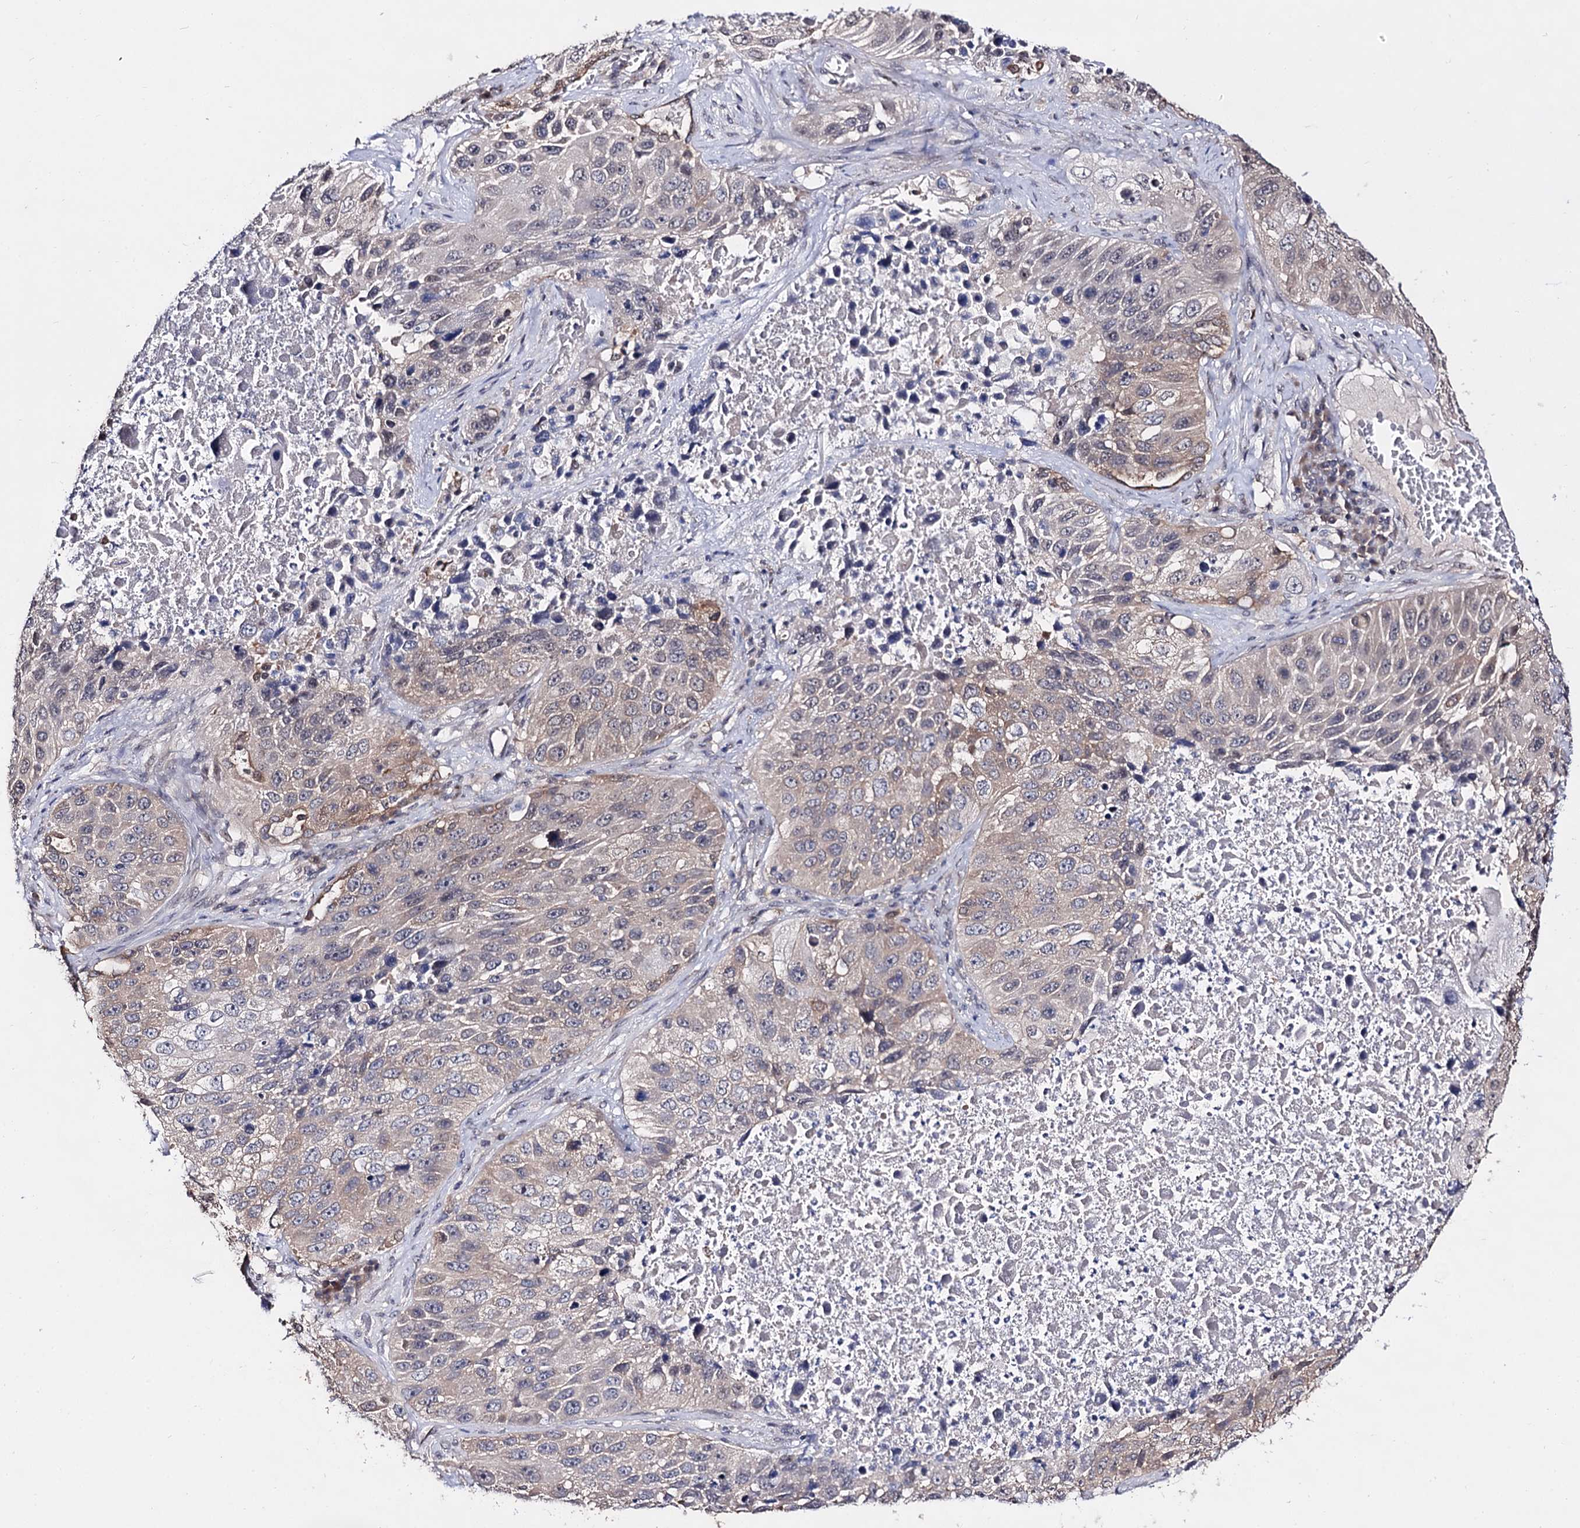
{"staining": {"intensity": "weak", "quantity": "25%-75%", "location": "cytoplasmic/membranous"}, "tissue": "lung cancer", "cell_type": "Tumor cells", "image_type": "cancer", "snomed": [{"axis": "morphology", "description": "Squamous cell carcinoma, NOS"}, {"axis": "topography", "description": "Lung"}], "caption": "High-power microscopy captured an IHC micrograph of lung cancer, revealing weak cytoplasmic/membranous staining in about 25%-75% of tumor cells. (DAB IHC with brightfield microscopy, high magnification).", "gene": "ARFIP2", "patient": {"sex": "male", "age": 61}}